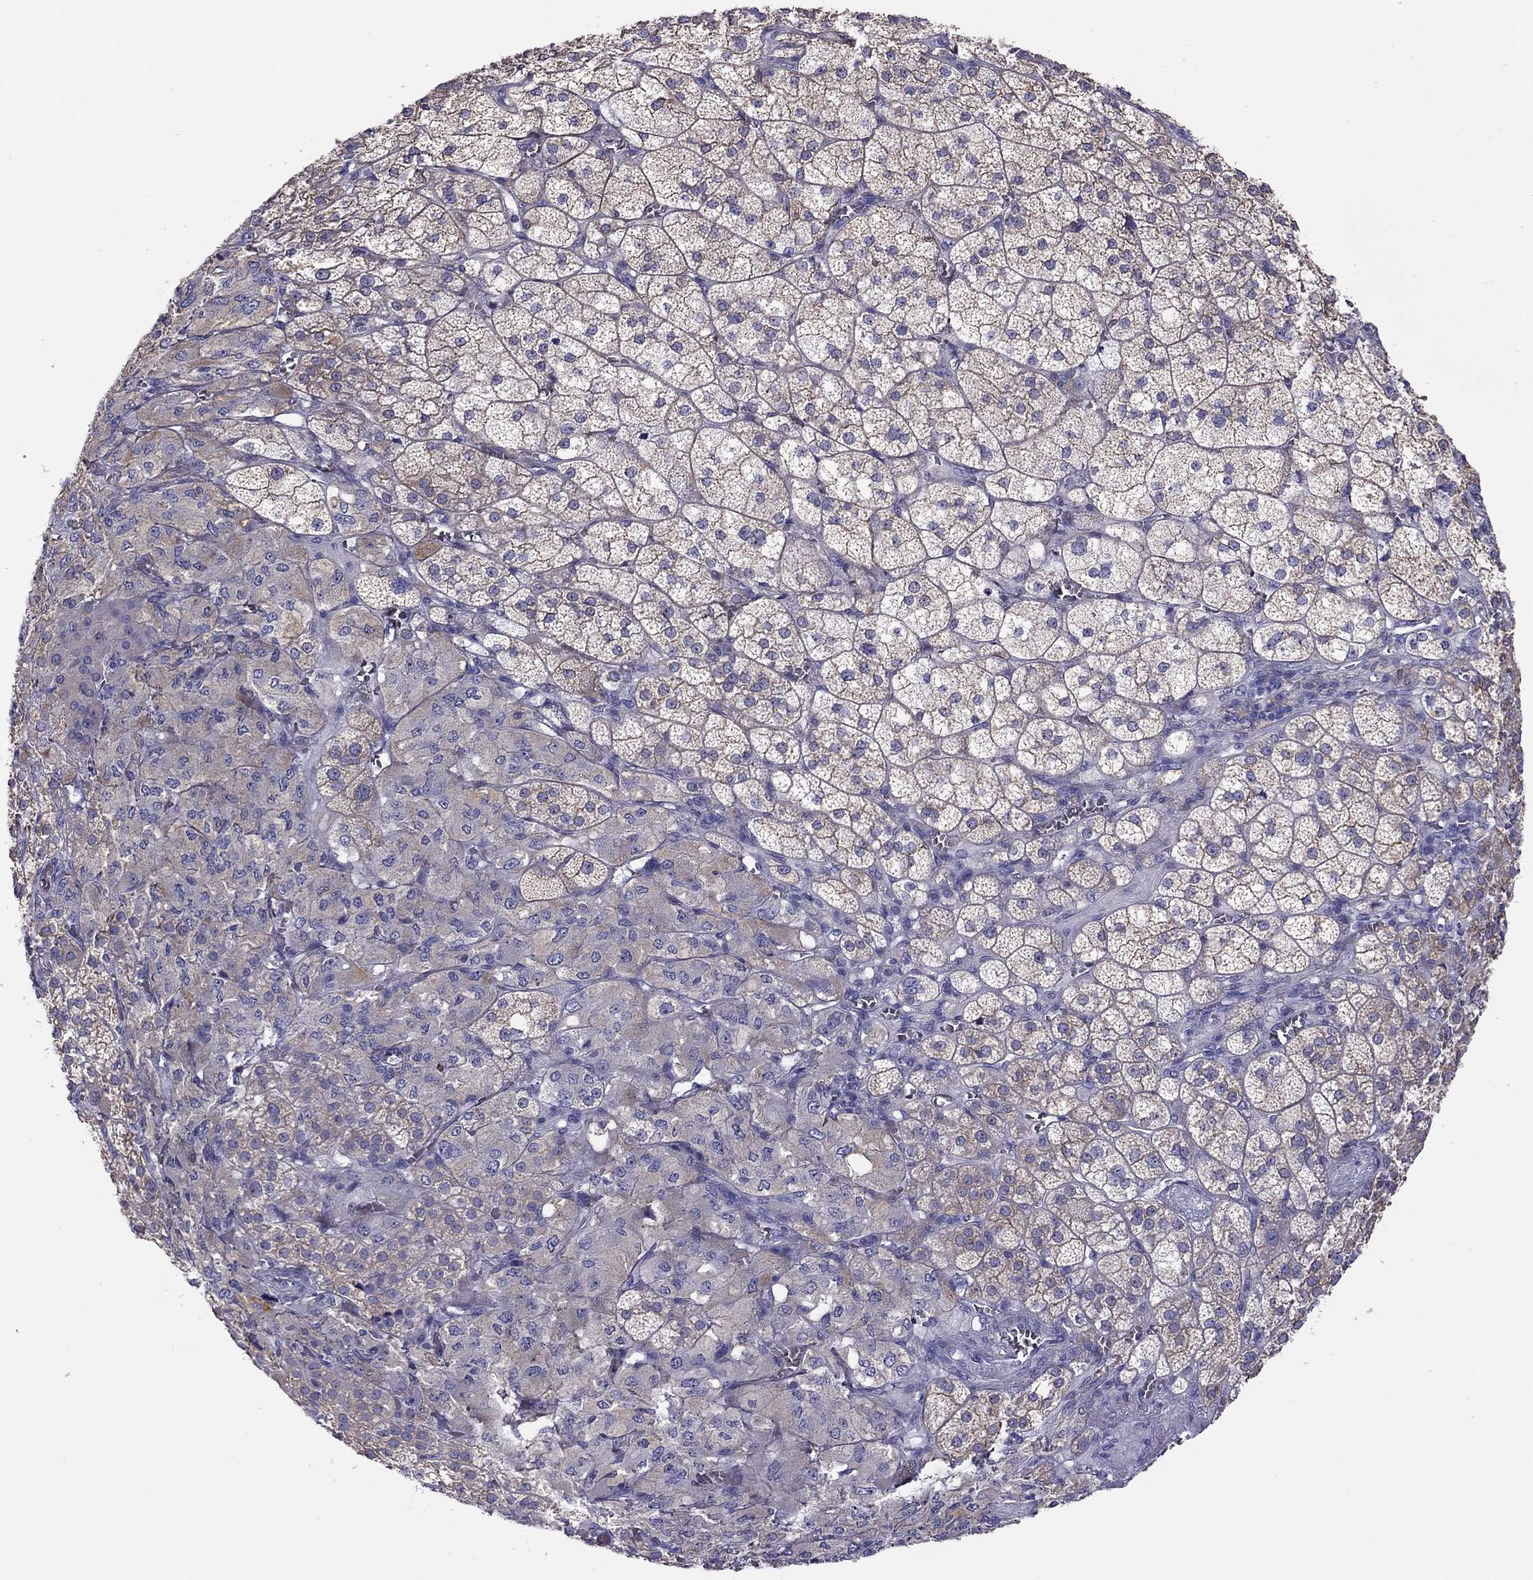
{"staining": {"intensity": "moderate", "quantity": "25%-75%", "location": "cytoplasmic/membranous"}, "tissue": "adrenal gland", "cell_type": "Glandular cells", "image_type": "normal", "snomed": [{"axis": "morphology", "description": "Normal tissue, NOS"}, {"axis": "topography", "description": "Adrenal gland"}], "caption": "Glandular cells exhibit medium levels of moderate cytoplasmic/membranous positivity in approximately 25%-75% of cells in normal human adrenal gland.", "gene": "ALOX15B", "patient": {"sex": "female", "age": 60}}